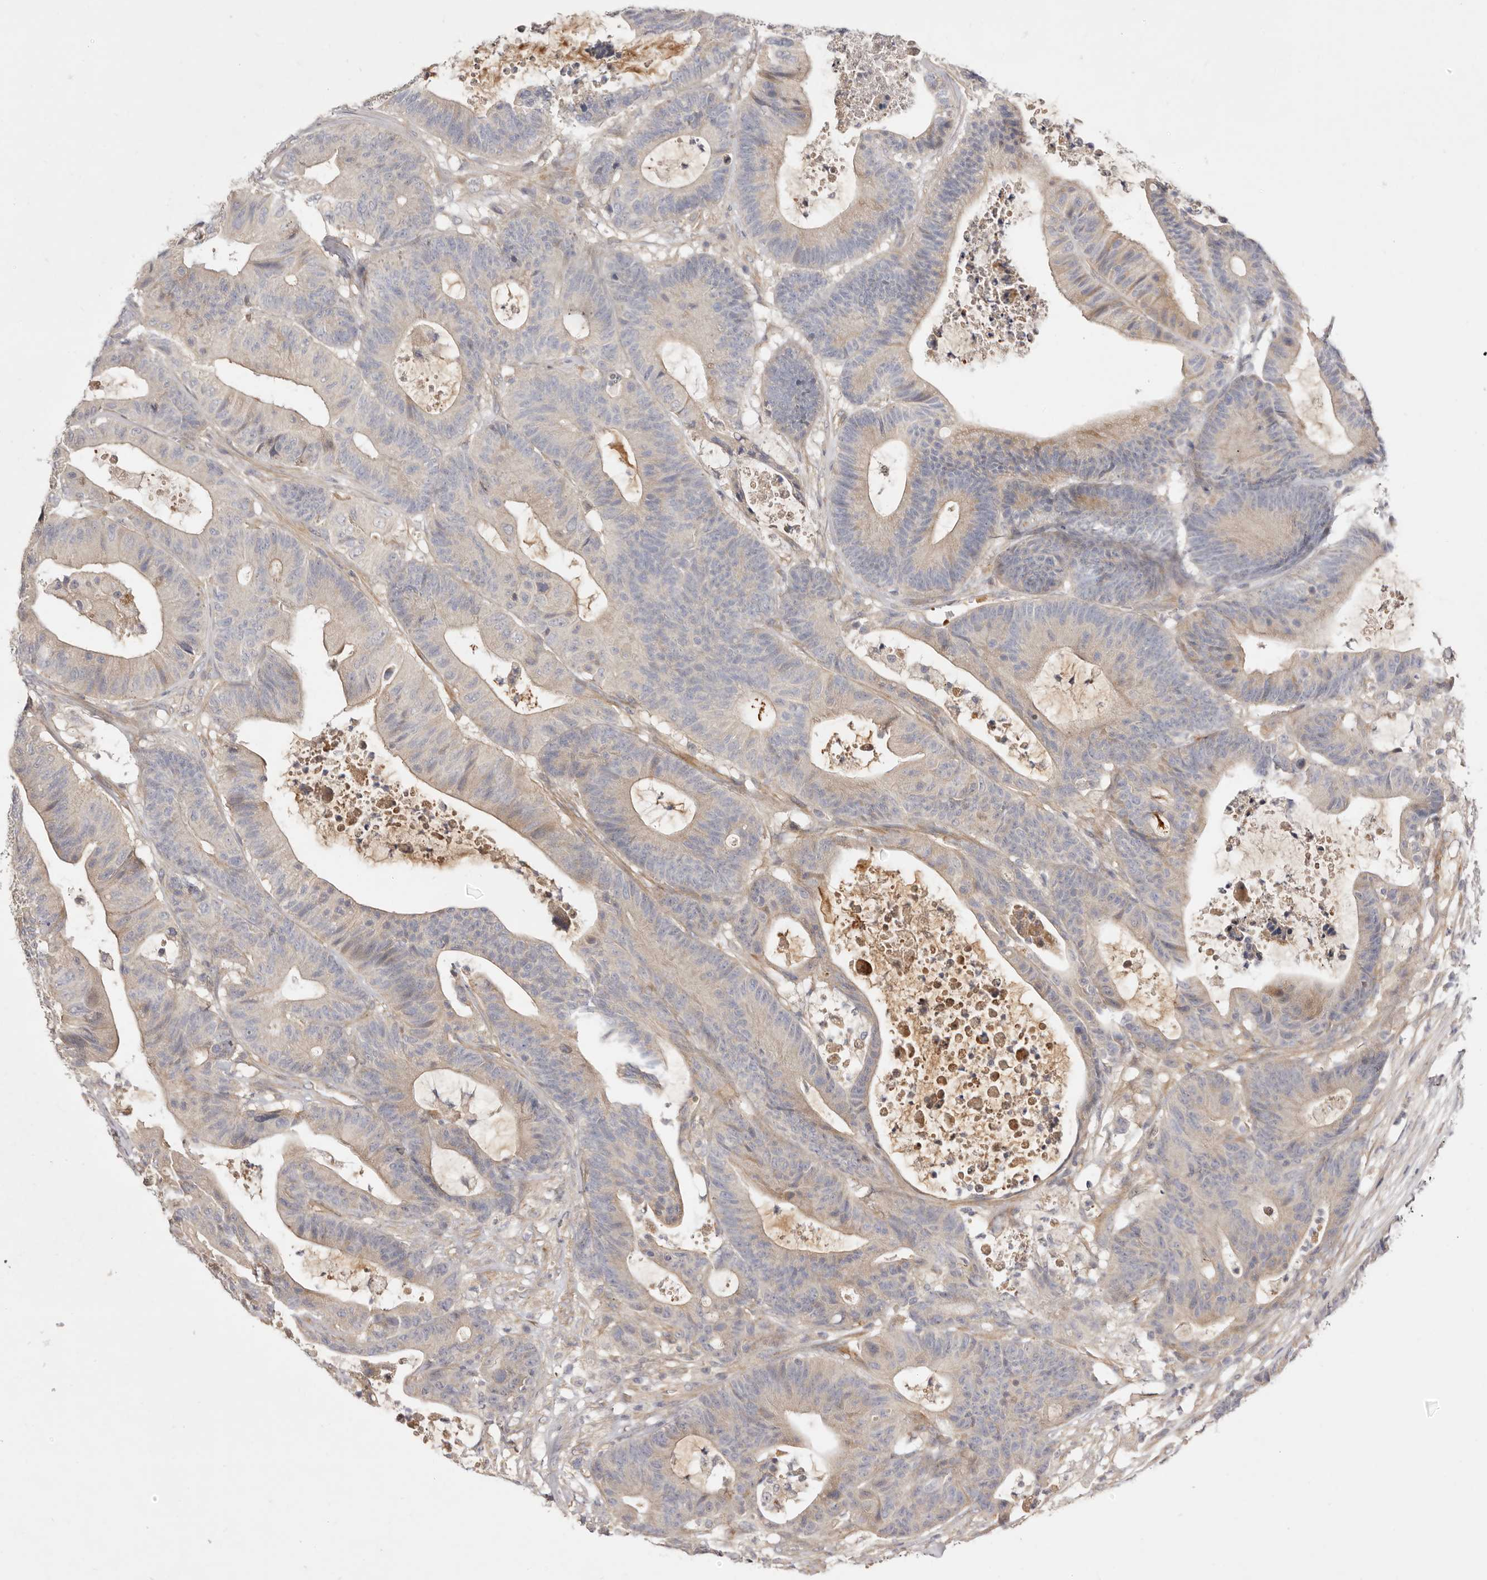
{"staining": {"intensity": "weak", "quantity": "25%-75%", "location": "cytoplasmic/membranous"}, "tissue": "colorectal cancer", "cell_type": "Tumor cells", "image_type": "cancer", "snomed": [{"axis": "morphology", "description": "Adenocarcinoma, NOS"}, {"axis": "topography", "description": "Colon"}], "caption": "Immunohistochemical staining of colorectal cancer (adenocarcinoma) exhibits low levels of weak cytoplasmic/membranous protein staining in approximately 25%-75% of tumor cells. Ihc stains the protein in brown and the nuclei are stained blue.", "gene": "ADAMTS9", "patient": {"sex": "female", "age": 84}}